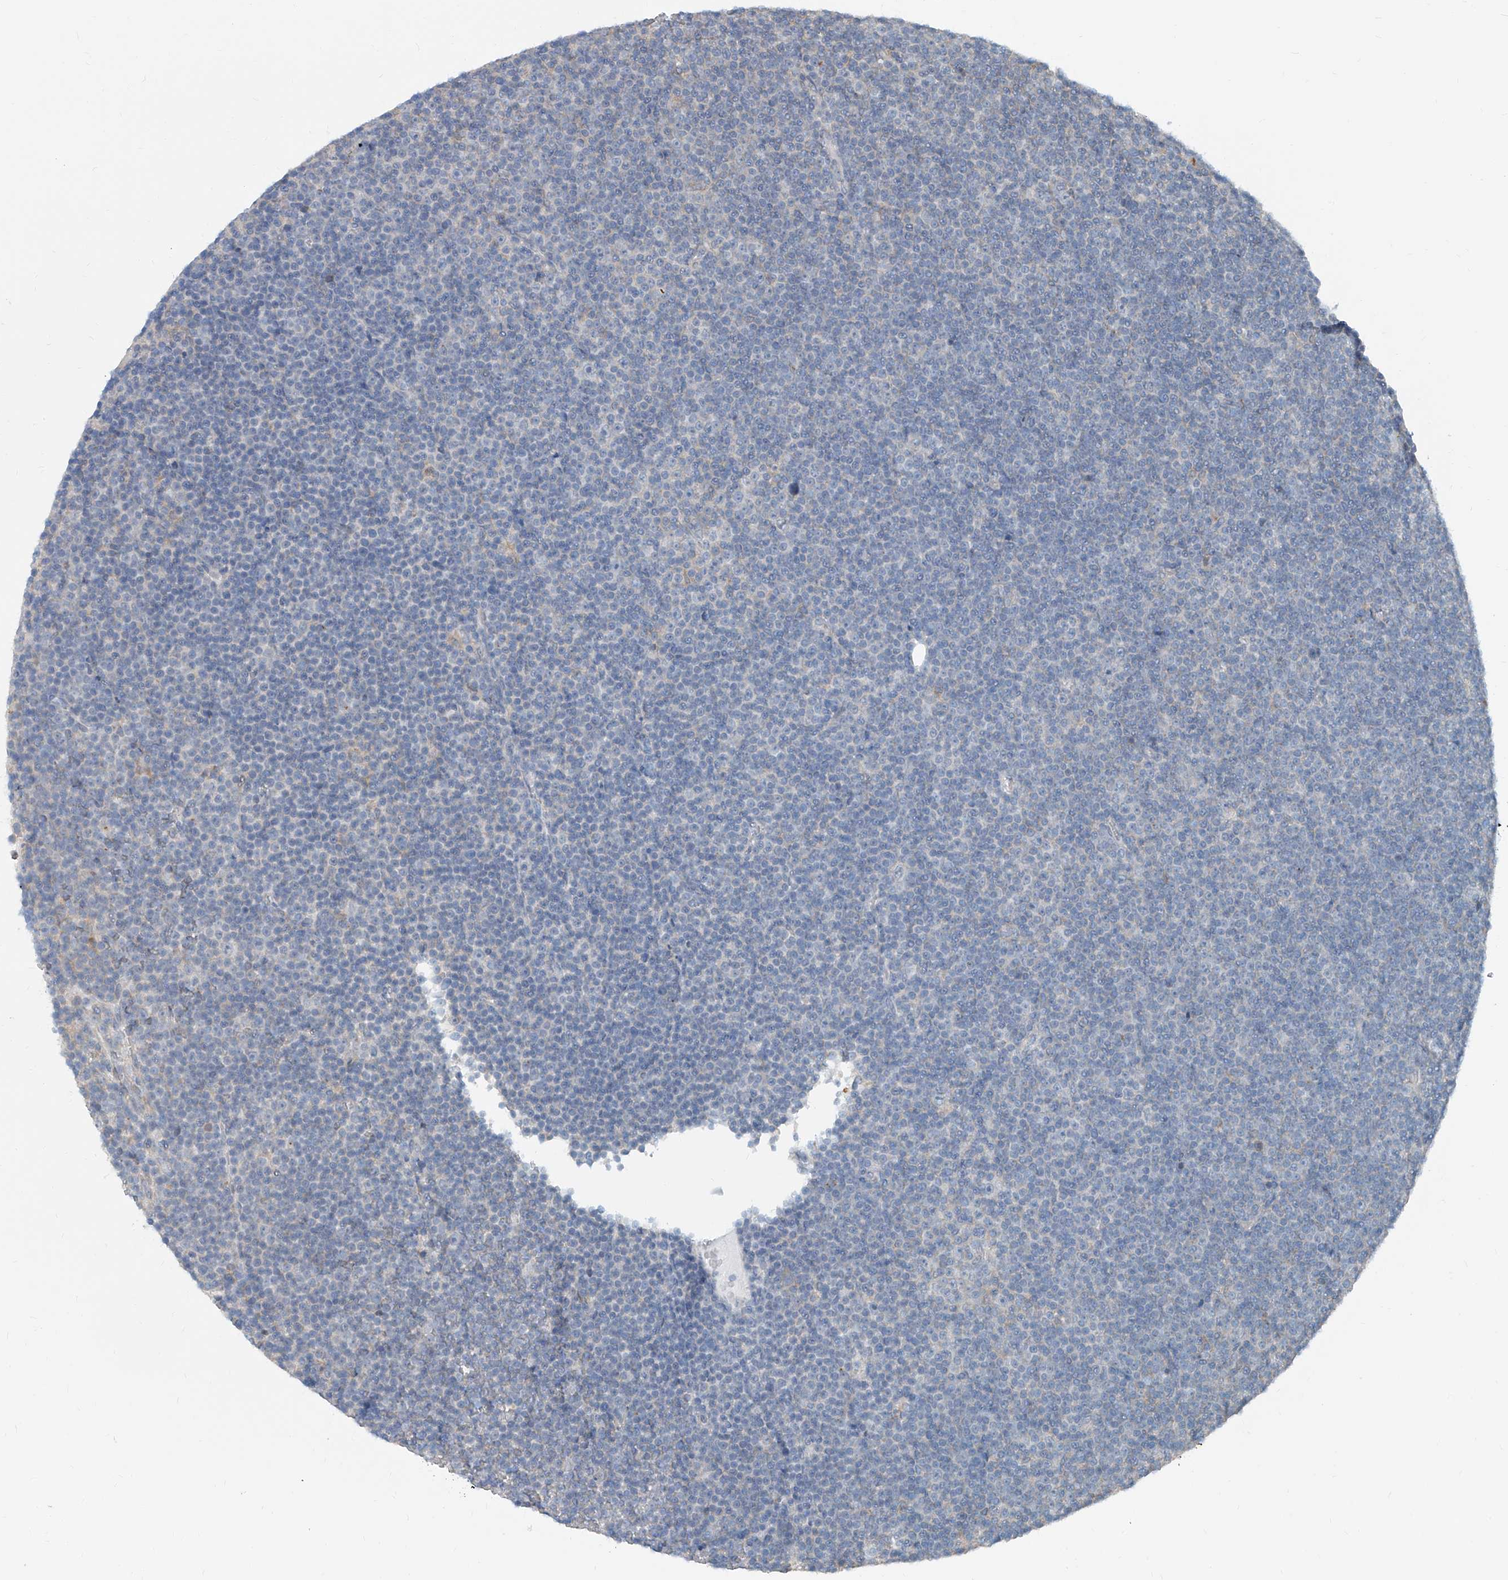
{"staining": {"intensity": "negative", "quantity": "none", "location": "none"}, "tissue": "lymphoma", "cell_type": "Tumor cells", "image_type": "cancer", "snomed": [{"axis": "morphology", "description": "Malignant lymphoma, non-Hodgkin's type, Low grade"}, {"axis": "topography", "description": "Lymph node"}], "caption": "Malignant lymphoma, non-Hodgkin's type (low-grade) stained for a protein using immunohistochemistry (IHC) exhibits no staining tumor cells.", "gene": "KCNK10", "patient": {"sex": "female", "age": 67}}